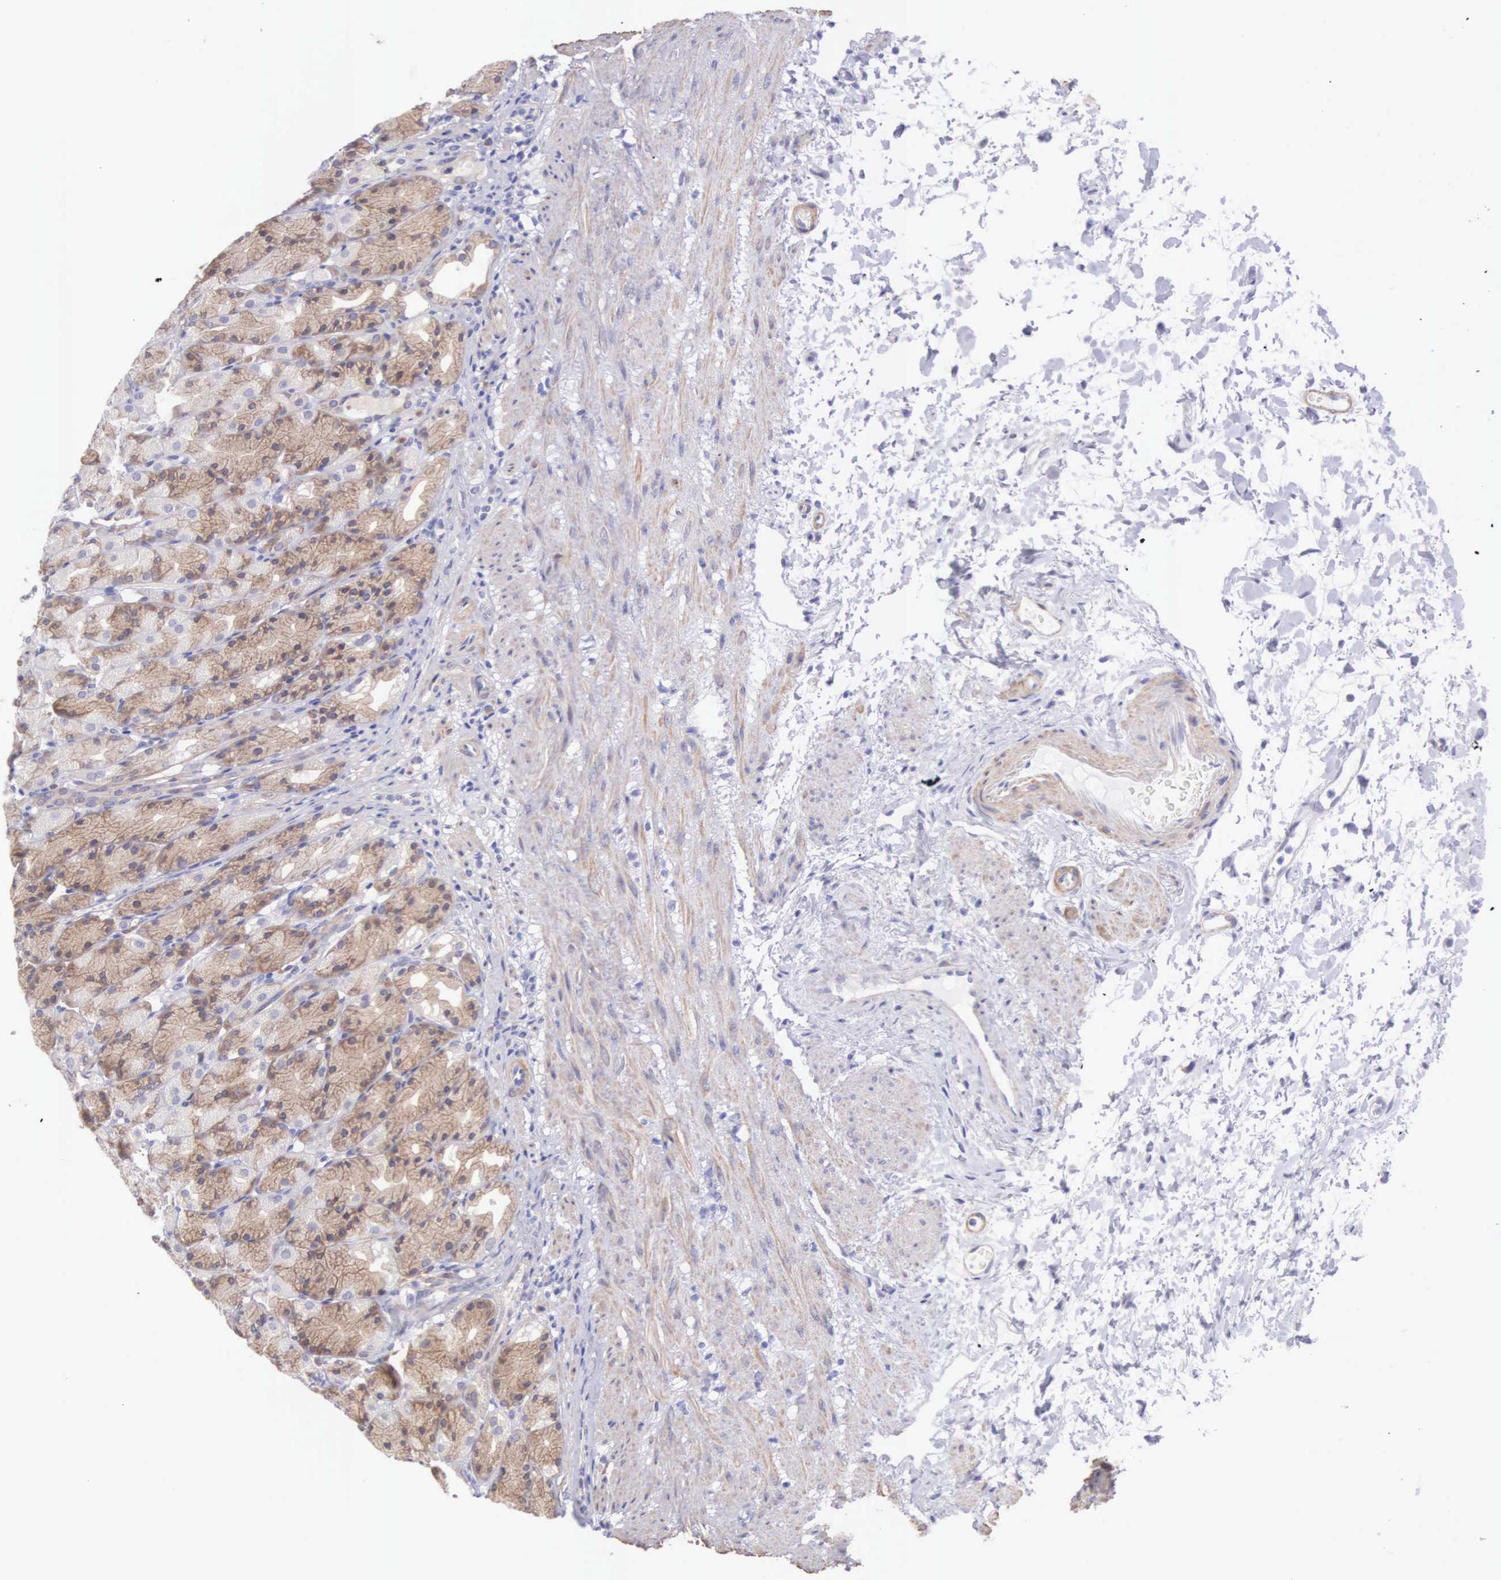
{"staining": {"intensity": "moderate", "quantity": ">75%", "location": "cytoplasmic/membranous"}, "tissue": "stomach", "cell_type": "Glandular cells", "image_type": "normal", "snomed": [{"axis": "morphology", "description": "Normal tissue, NOS"}, {"axis": "topography", "description": "Stomach, upper"}], "caption": "DAB immunohistochemical staining of unremarkable human stomach reveals moderate cytoplasmic/membranous protein positivity in about >75% of glandular cells. The staining was performed using DAB, with brown indicating positive protein expression. Nuclei are stained blue with hematoxylin.", "gene": "ARFGAP3", "patient": {"sex": "female", "age": 75}}